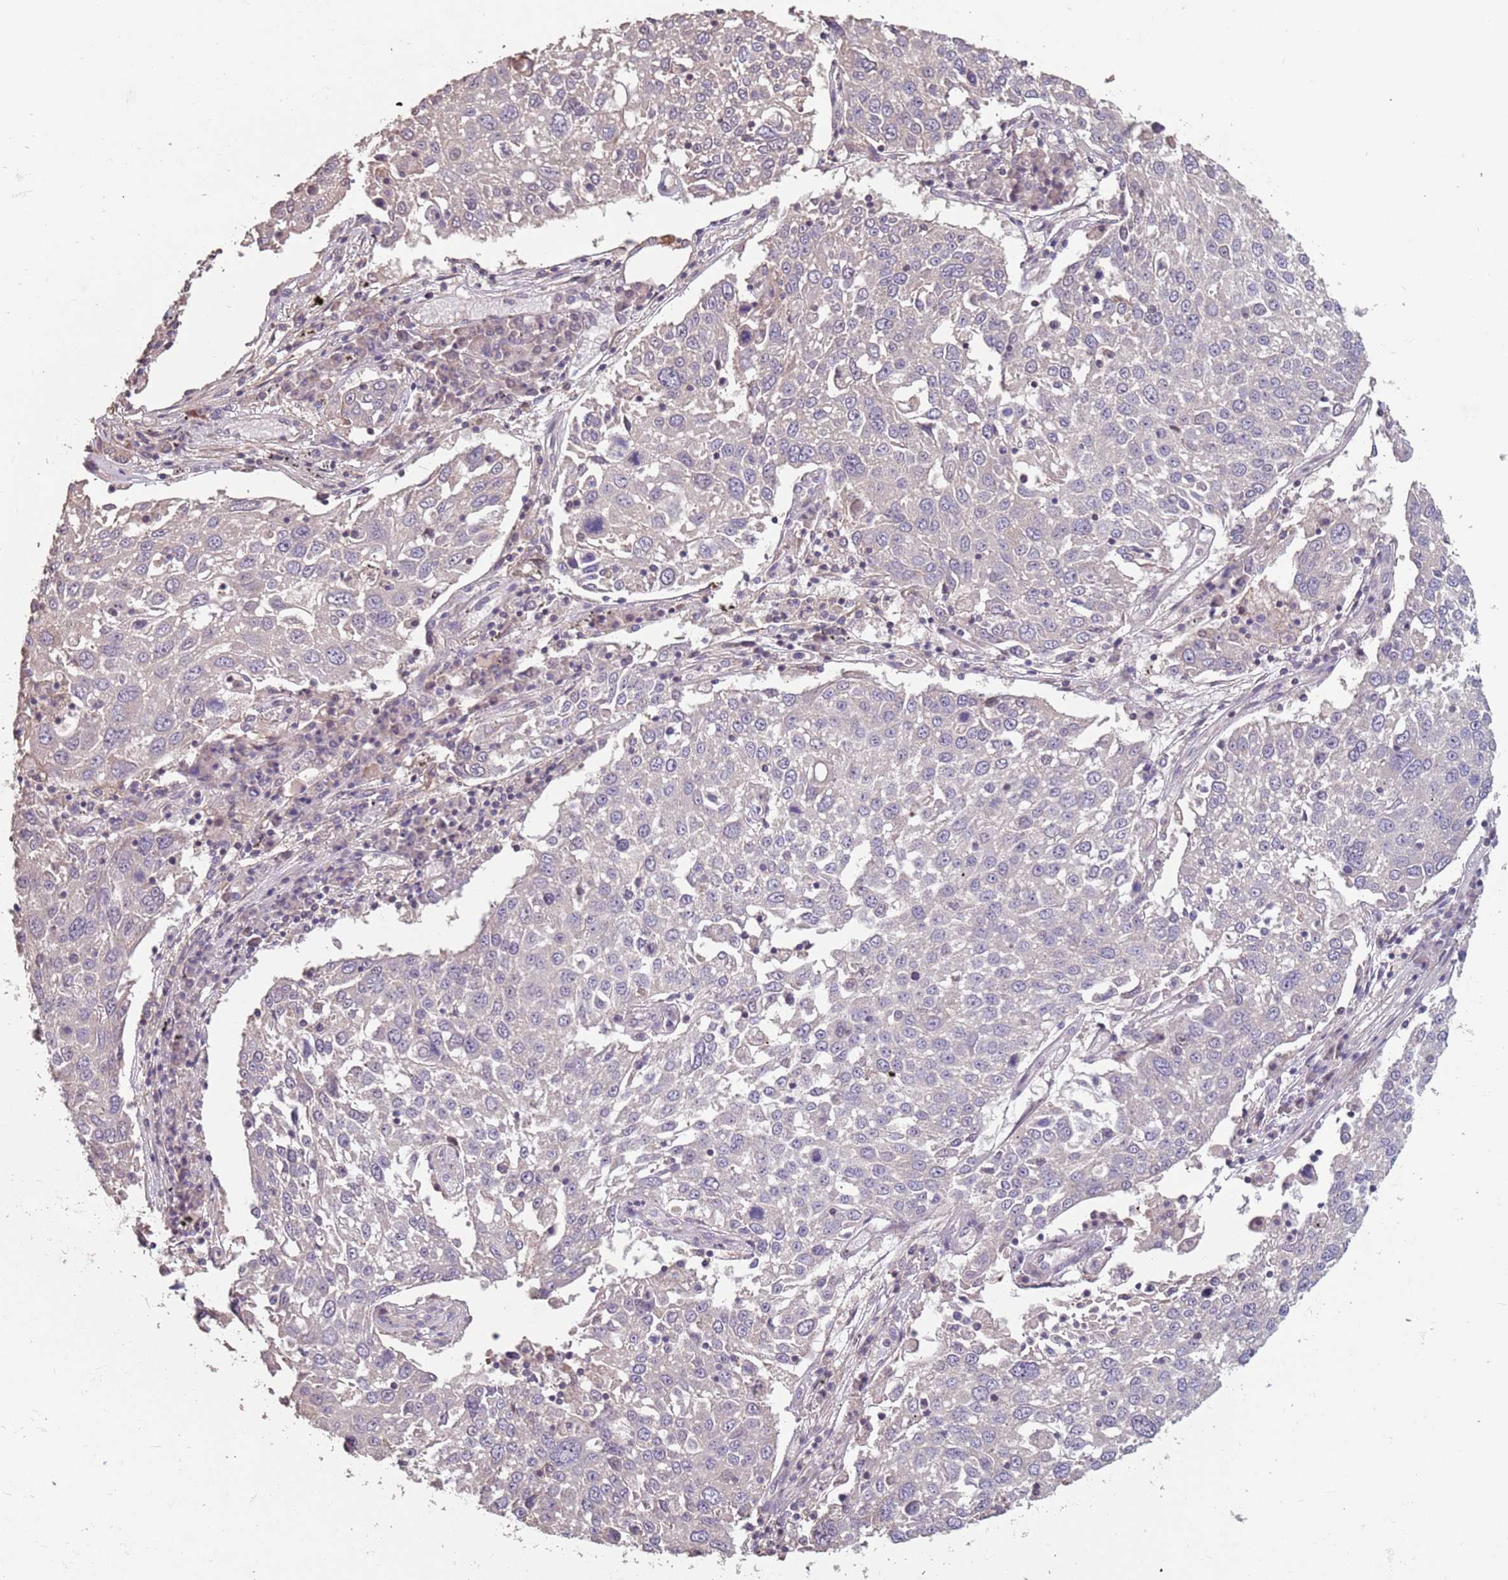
{"staining": {"intensity": "negative", "quantity": "none", "location": "none"}, "tissue": "lung cancer", "cell_type": "Tumor cells", "image_type": "cancer", "snomed": [{"axis": "morphology", "description": "Squamous cell carcinoma, NOS"}, {"axis": "topography", "description": "Lung"}], "caption": "A histopathology image of lung cancer (squamous cell carcinoma) stained for a protein displays no brown staining in tumor cells.", "gene": "MBD3L1", "patient": {"sex": "male", "age": 65}}